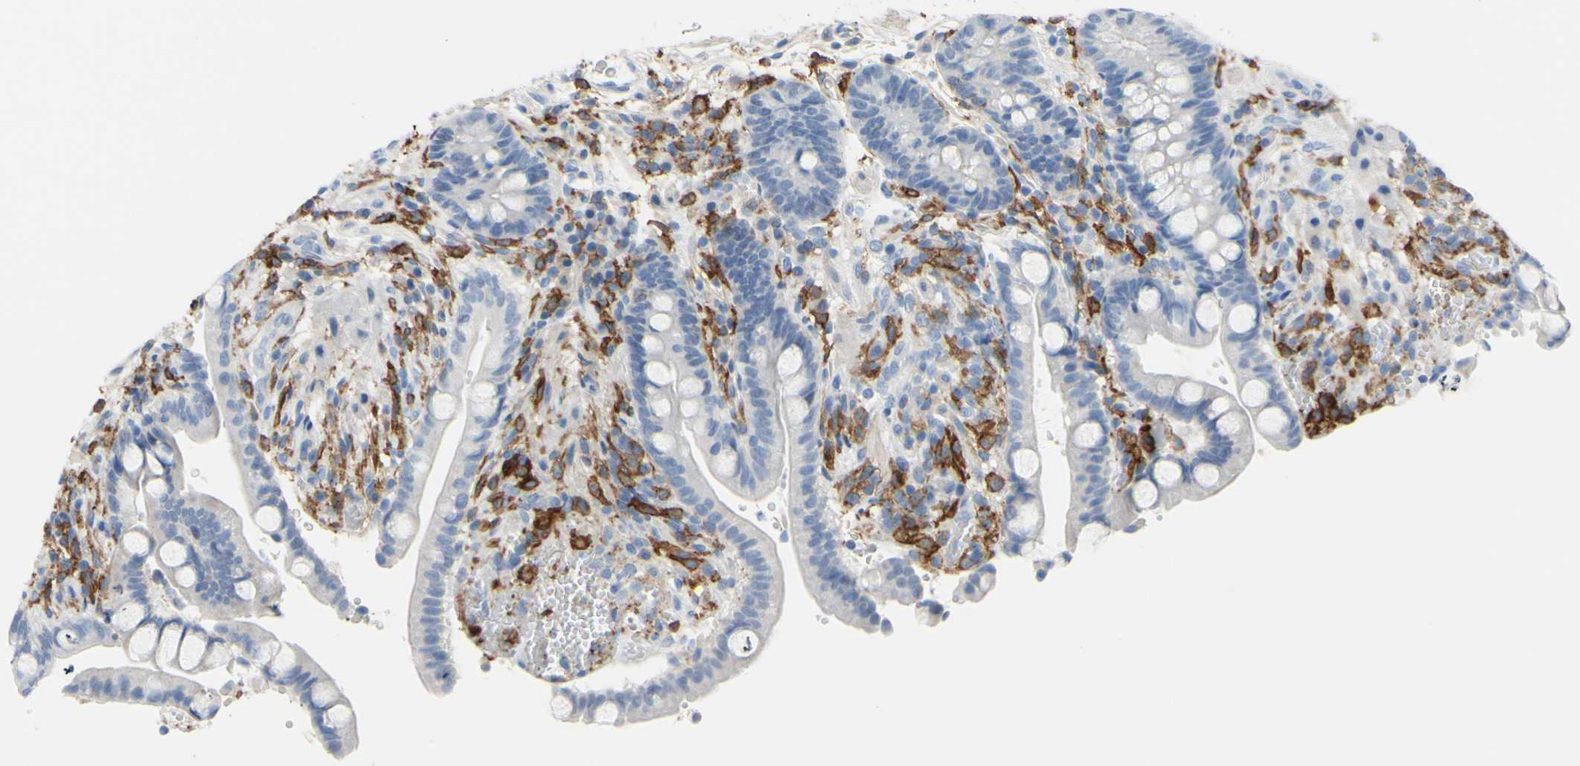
{"staining": {"intensity": "negative", "quantity": "none", "location": "none"}, "tissue": "colon", "cell_type": "Endothelial cells", "image_type": "normal", "snomed": [{"axis": "morphology", "description": "Normal tissue, NOS"}, {"axis": "topography", "description": "Colon"}], "caption": "High power microscopy photomicrograph of an immunohistochemistry (IHC) micrograph of unremarkable colon, revealing no significant staining in endothelial cells. (DAB (3,3'-diaminobenzidine) immunohistochemistry visualized using brightfield microscopy, high magnification).", "gene": "FCGR2A", "patient": {"sex": "male", "age": 73}}